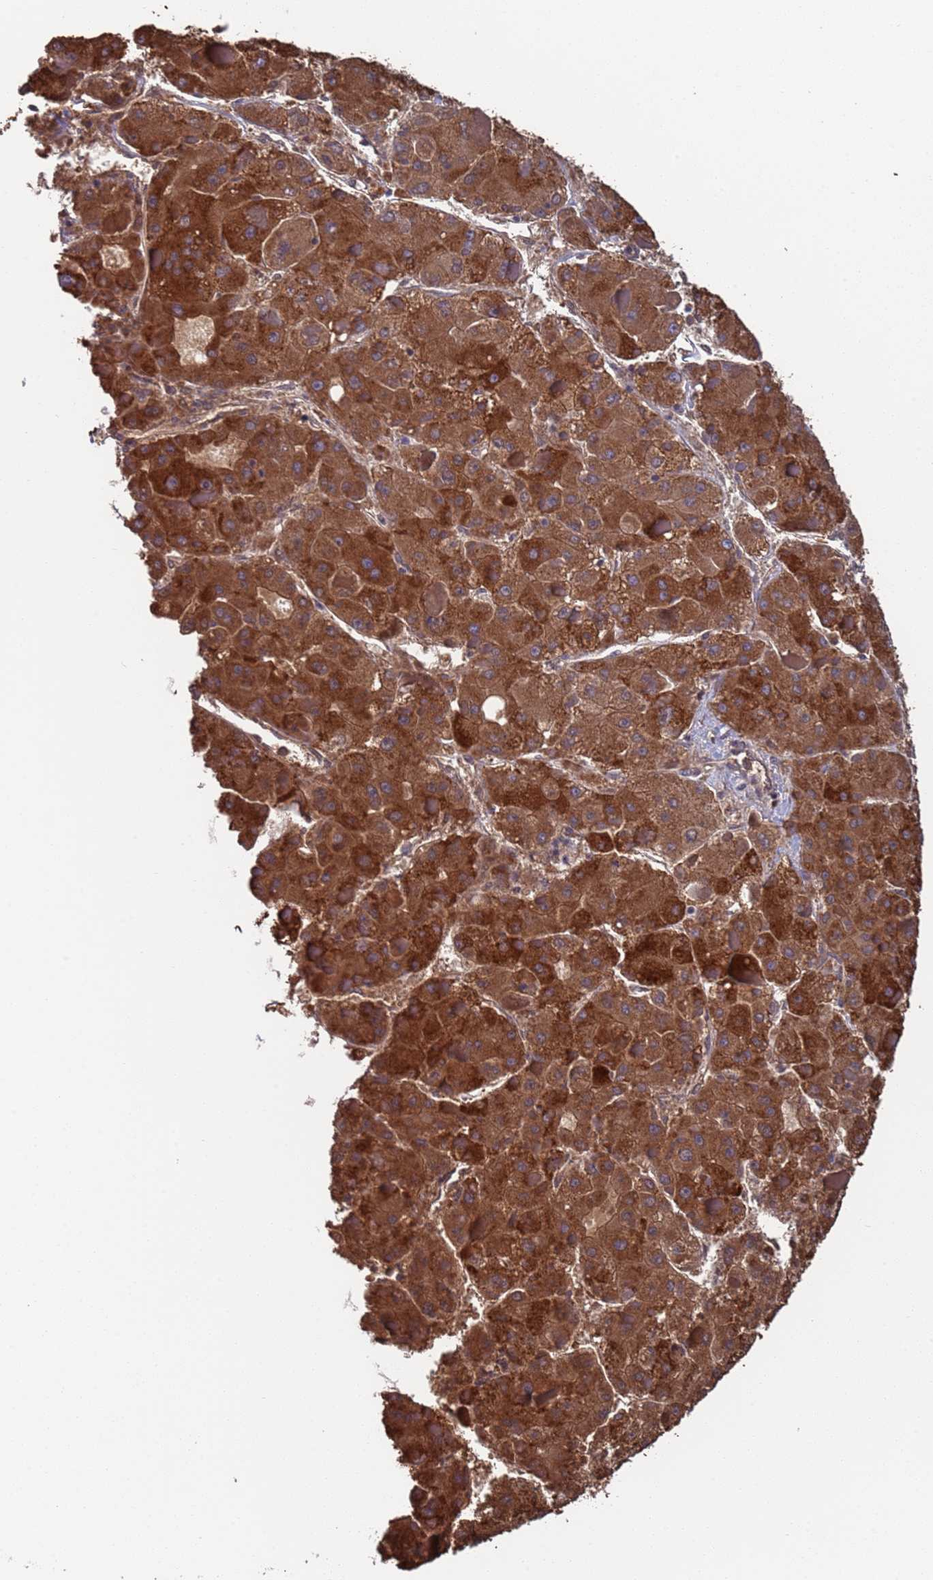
{"staining": {"intensity": "strong", "quantity": ">75%", "location": "cytoplasmic/membranous"}, "tissue": "liver cancer", "cell_type": "Tumor cells", "image_type": "cancer", "snomed": [{"axis": "morphology", "description": "Carcinoma, Hepatocellular, NOS"}, {"axis": "topography", "description": "Liver"}], "caption": "Human hepatocellular carcinoma (liver) stained for a protein (brown) displays strong cytoplasmic/membranous positive staining in about >75% of tumor cells.", "gene": "PET117", "patient": {"sex": "female", "age": 73}}